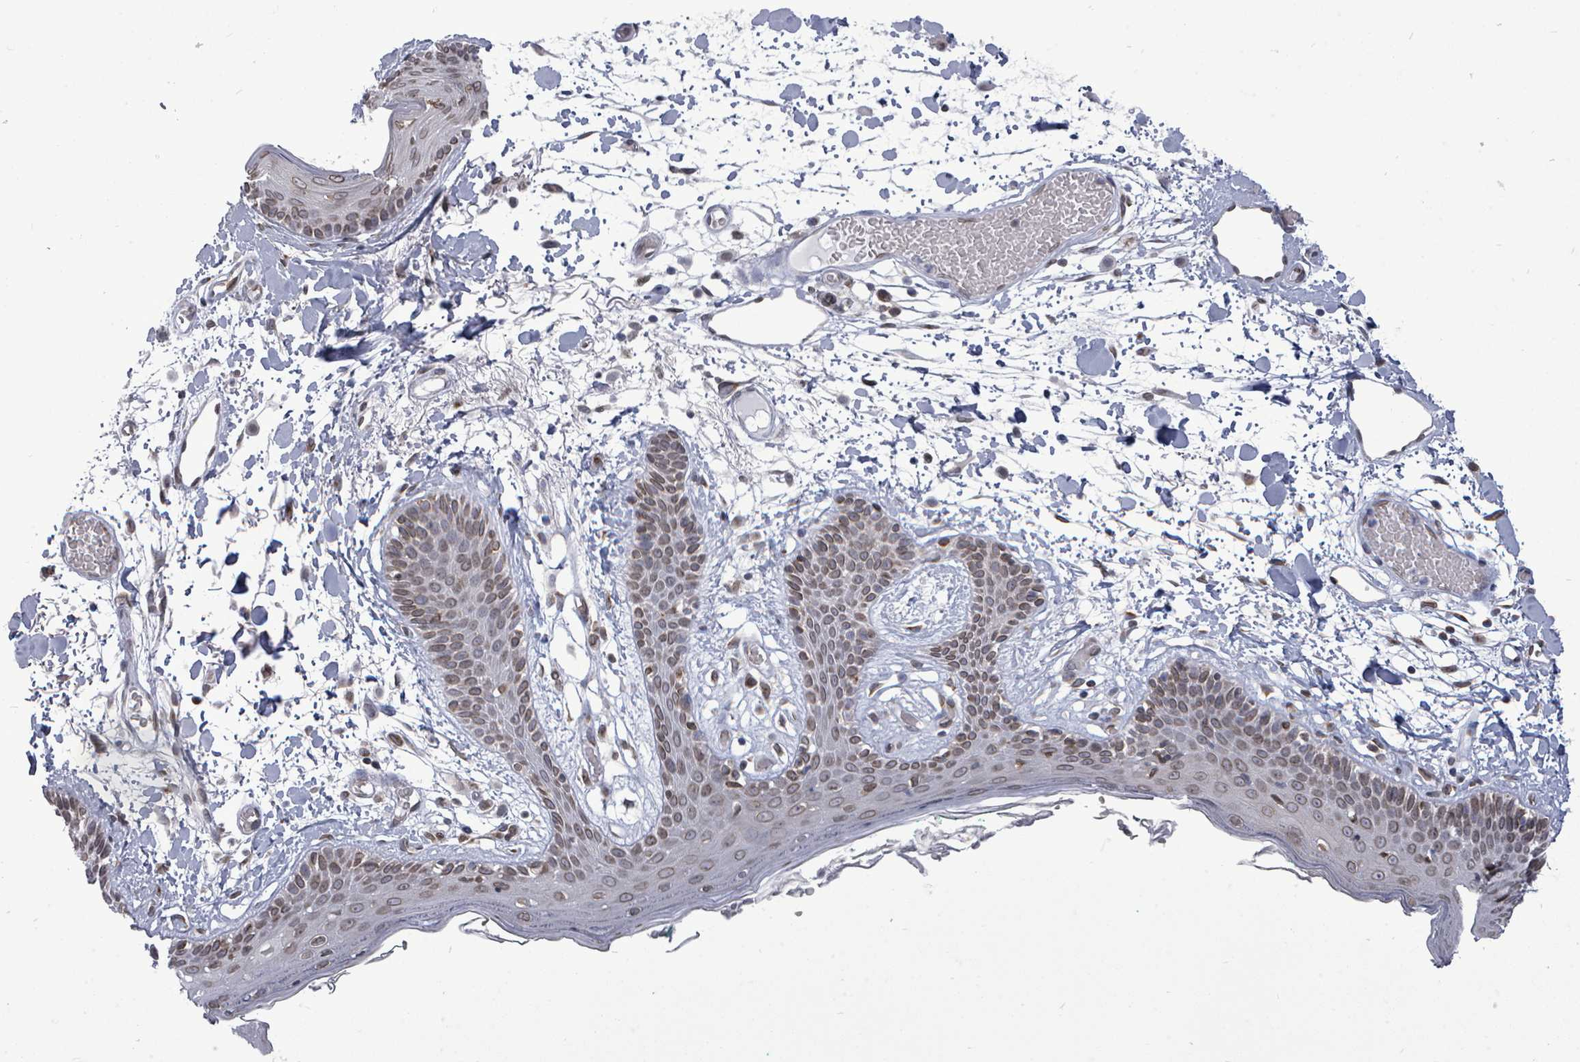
{"staining": {"intensity": "moderate", "quantity": ">75%", "location": "nuclear"}, "tissue": "skin", "cell_type": "Fibroblasts", "image_type": "normal", "snomed": [{"axis": "morphology", "description": "Normal tissue, NOS"}, {"axis": "topography", "description": "Skin"}], "caption": "Immunohistochemistry (IHC) staining of benign skin, which exhibits medium levels of moderate nuclear expression in approximately >75% of fibroblasts indicating moderate nuclear protein expression. The staining was performed using DAB (3,3'-diaminobenzidine) (brown) for protein detection and nuclei were counterstained in hematoxylin (blue).", "gene": "ARFGAP1", "patient": {"sex": "male", "age": 79}}